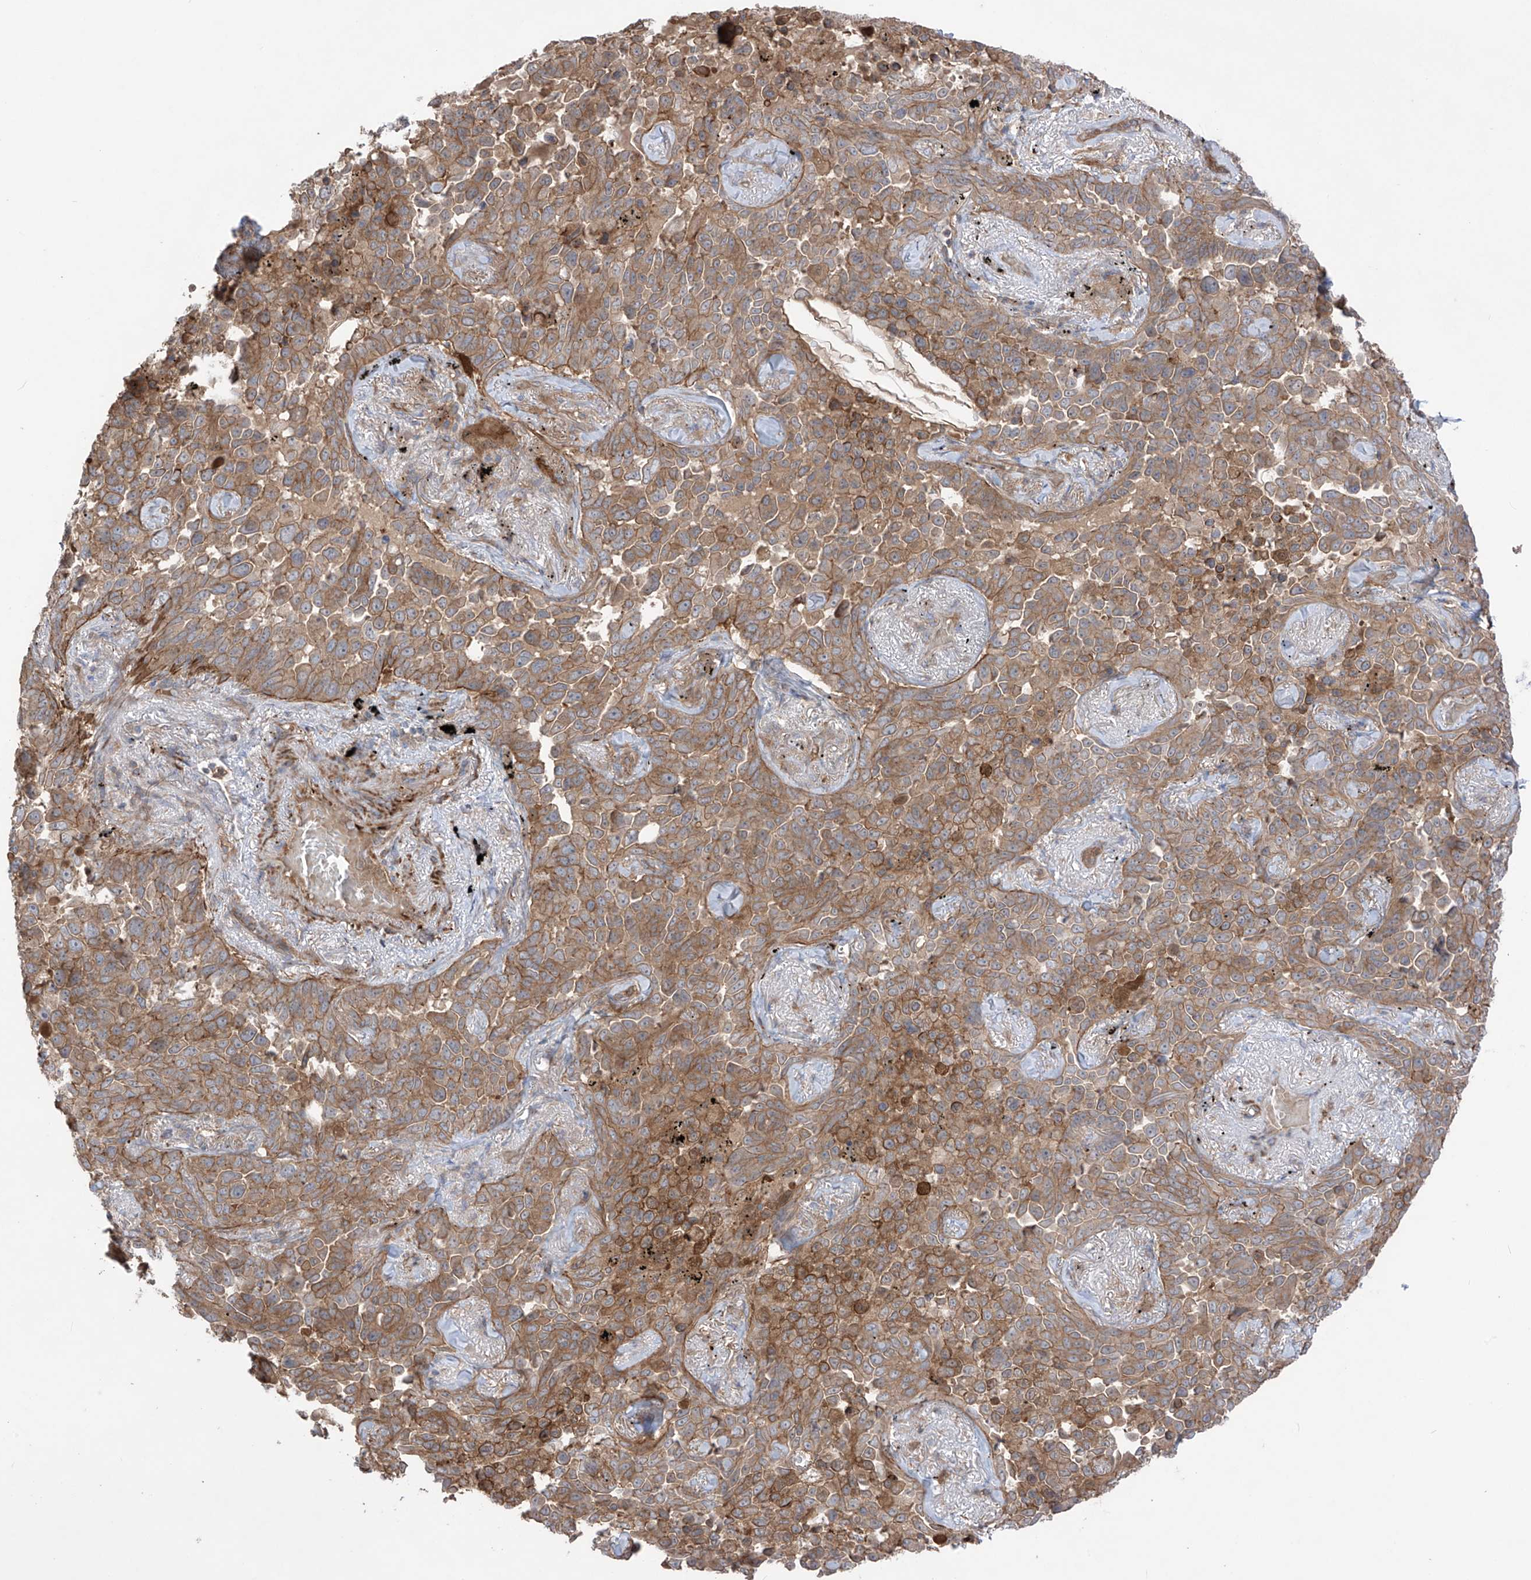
{"staining": {"intensity": "moderate", "quantity": ">75%", "location": "cytoplasmic/membranous"}, "tissue": "lung cancer", "cell_type": "Tumor cells", "image_type": "cancer", "snomed": [{"axis": "morphology", "description": "Adenocarcinoma, NOS"}, {"axis": "topography", "description": "Lung"}], "caption": "Immunohistochemical staining of adenocarcinoma (lung) demonstrates moderate cytoplasmic/membranous protein staining in about >75% of tumor cells.", "gene": "TRMU", "patient": {"sex": "female", "age": 67}}